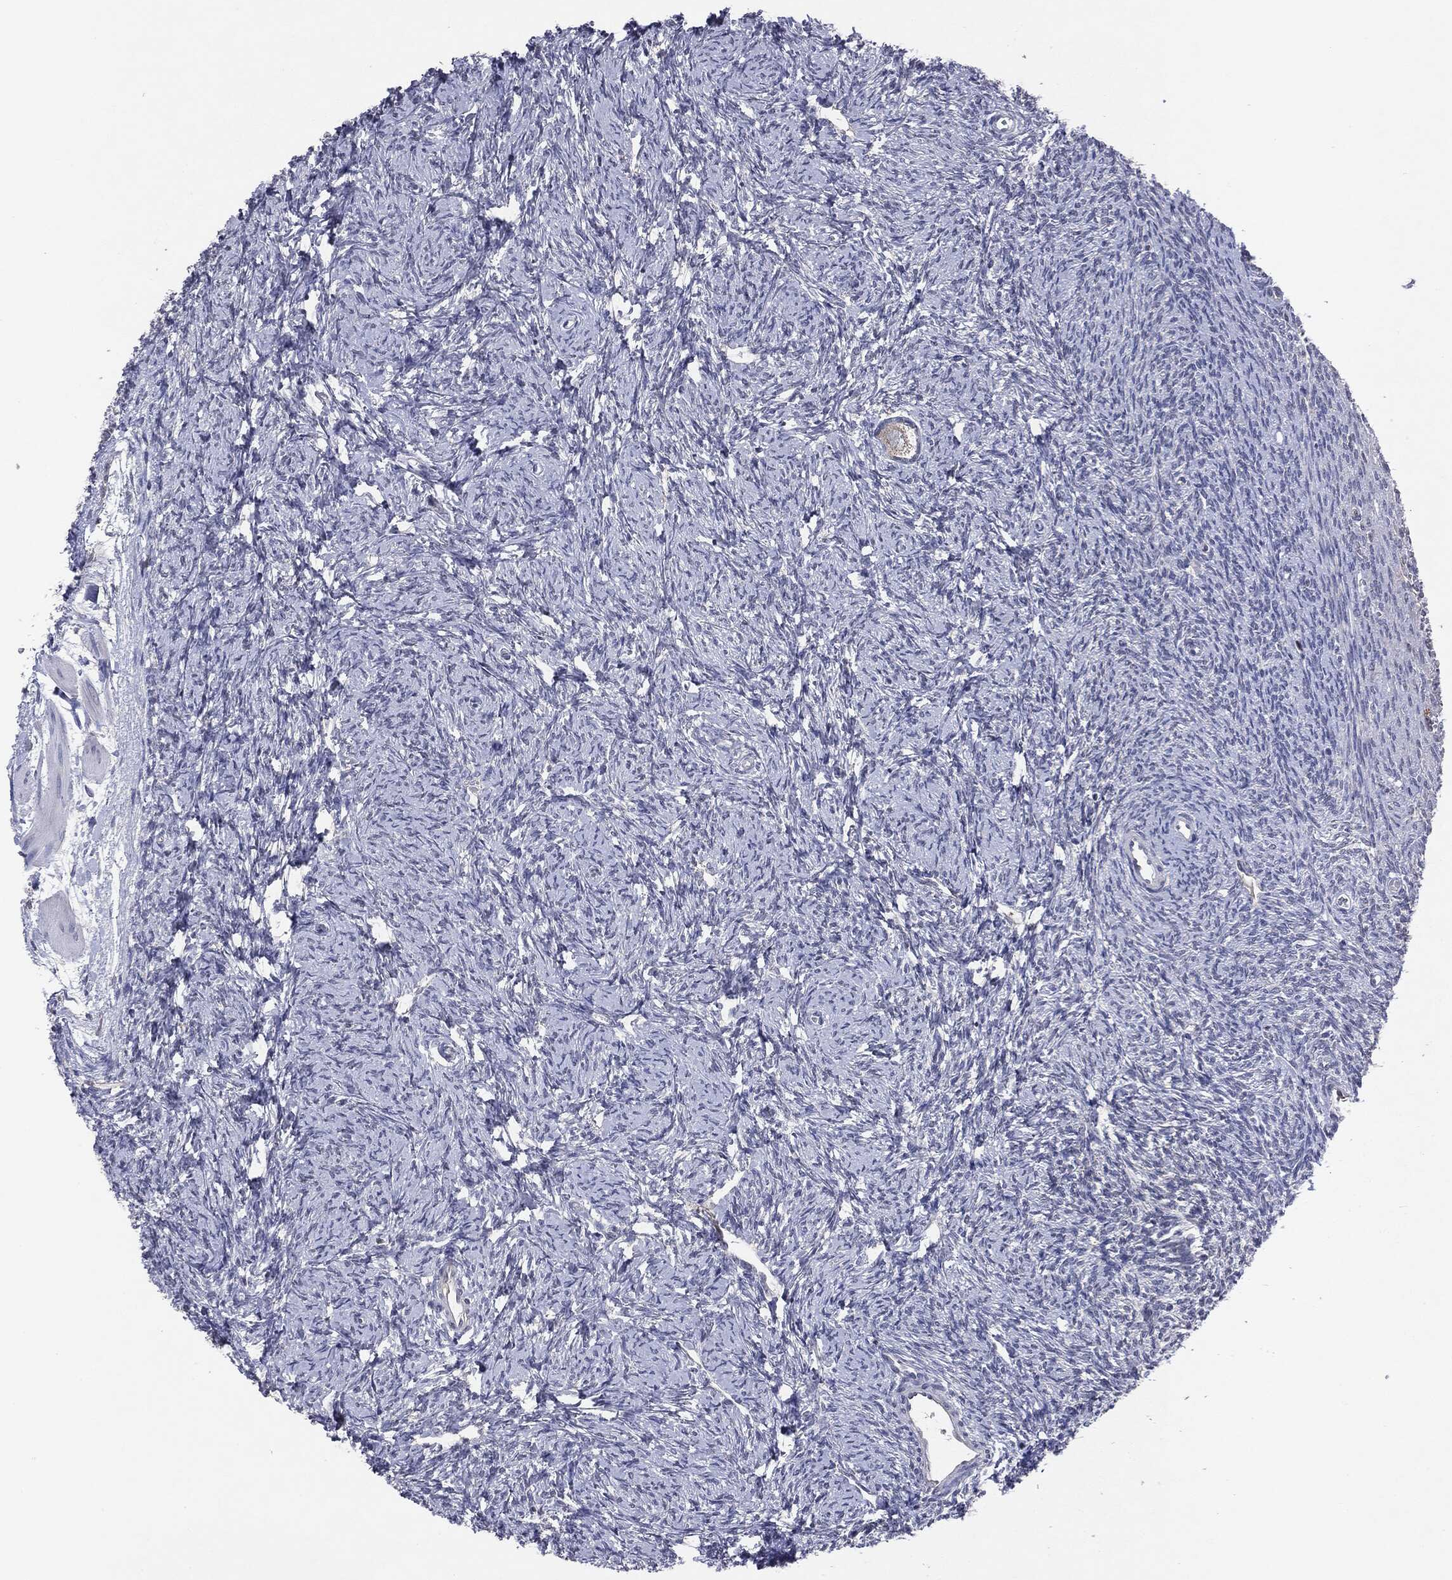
{"staining": {"intensity": "weak", "quantity": "<25%", "location": "cytoplasmic/membranous"}, "tissue": "ovary", "cell_type": "Follicle cells", "image_type": "normal", "snomed": [{"axis": "morphology", "description": "Normal tissue, NOS"}, {"axis": "topography", "description": "Fallopian tube"}, {"axis": "topography", "description": "Ovary"}], "caption": "IHC micrograph of benign ovary: human ovary stained with DAB demonstrates no significant protein staining in follicle cells.", "gene": "KIF2C", "patient": {"sex": "female", "age": 33}}